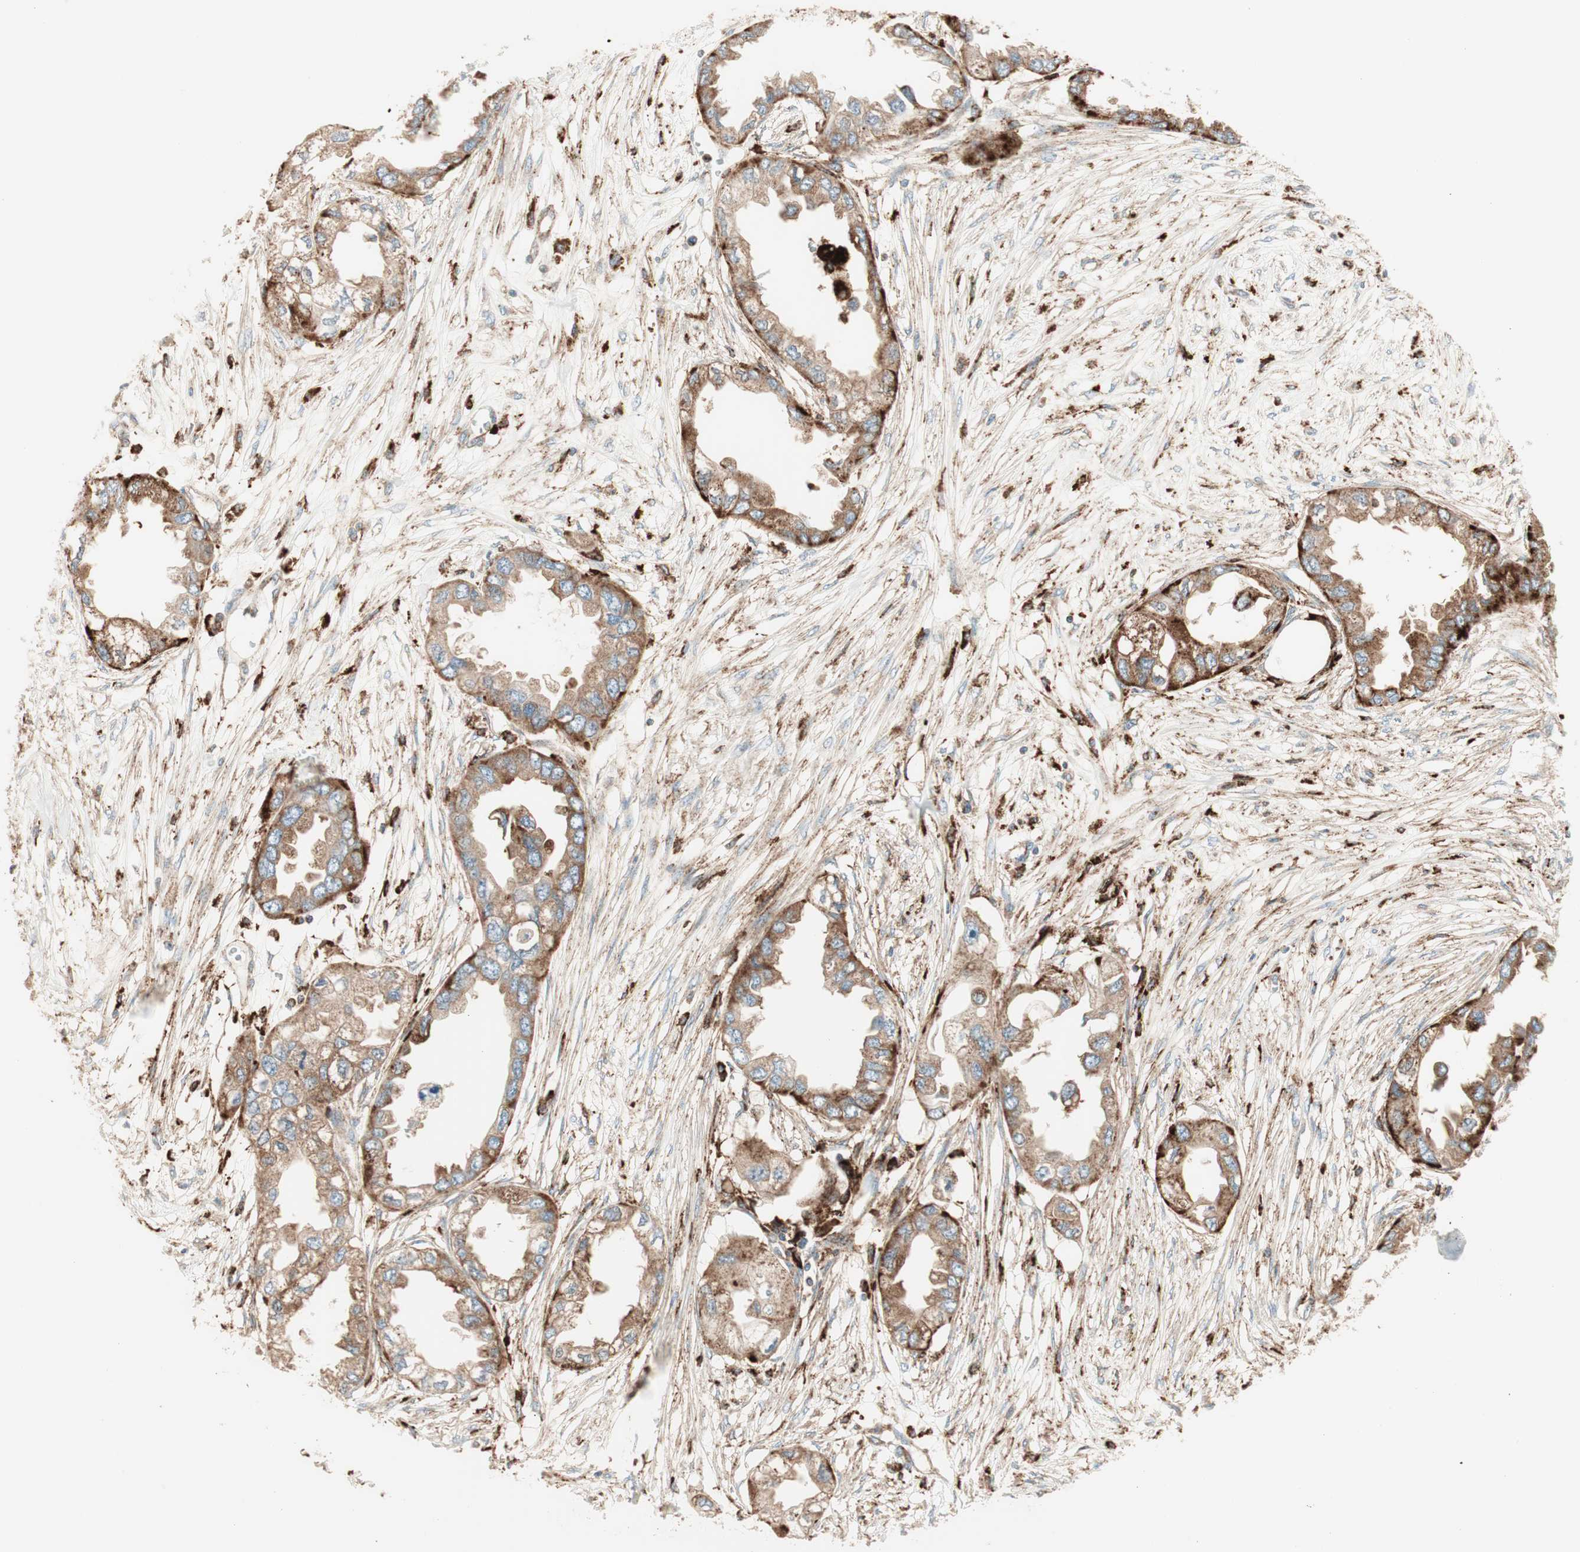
{"staining": {"intensity": "moderate", "quantity": "25%-75%", "location": "cytoplasmic/membranous"}, "tissue": "endometrial cancer", "cell_type": "Tumor cells", "image_type": "cancer", "snomed": [{"axis": "morphology", "description": "Adenocarcinoma, NOS"}, {"axis": "topography", "description": "Endometrium"}], "caption": "Human adenocarcinoma (endometrial) stained for a protein (brown) displays moderate cytoplasmic/membranous positive staining in about 25%-75% of tumor cells.", "gene": "ATP6V1G1", "patient": {"sex": "female", "age": 67}}